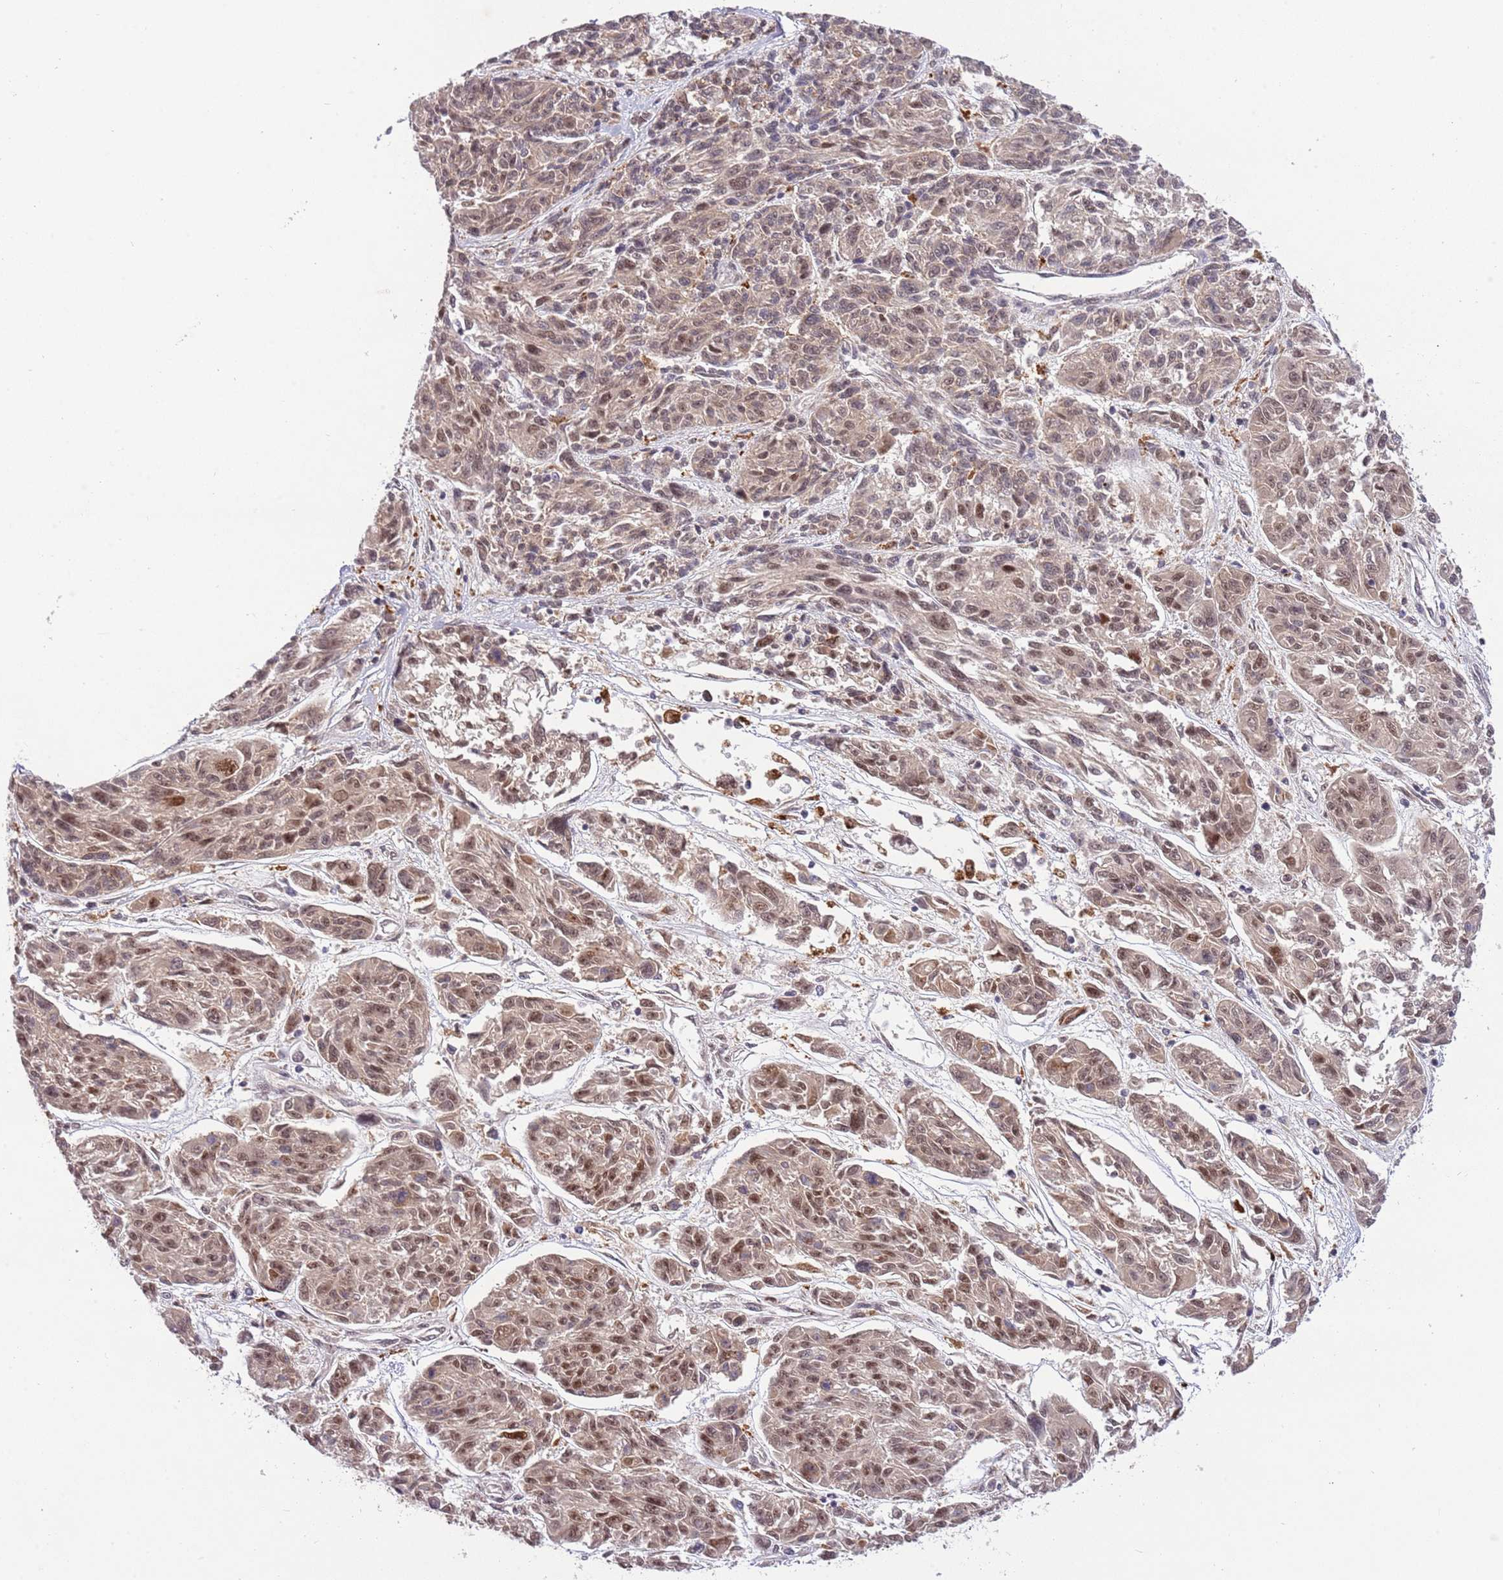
{"staining": {"intensity": "moderate", "quantity": ">75%", "location": "nuclear"}, "tissue": "melanoma", "cell_type": "Tumor cells", "image_type": "cancer", "snomed": [{"axis": "morphology", "description": "Malignant melanoma, NOS"}, {"axis": "topography", "description": "Skin"}], "caption": "Immunohistochemistry histopathology image of human malignant melanoma stained for a protein (brown), which demonstrates medium levels of moderate nuclear positivity in approximately >75% of tumor cells.", "gene": "TRIM27", "patient": {"sex": "male", "age": 53}}